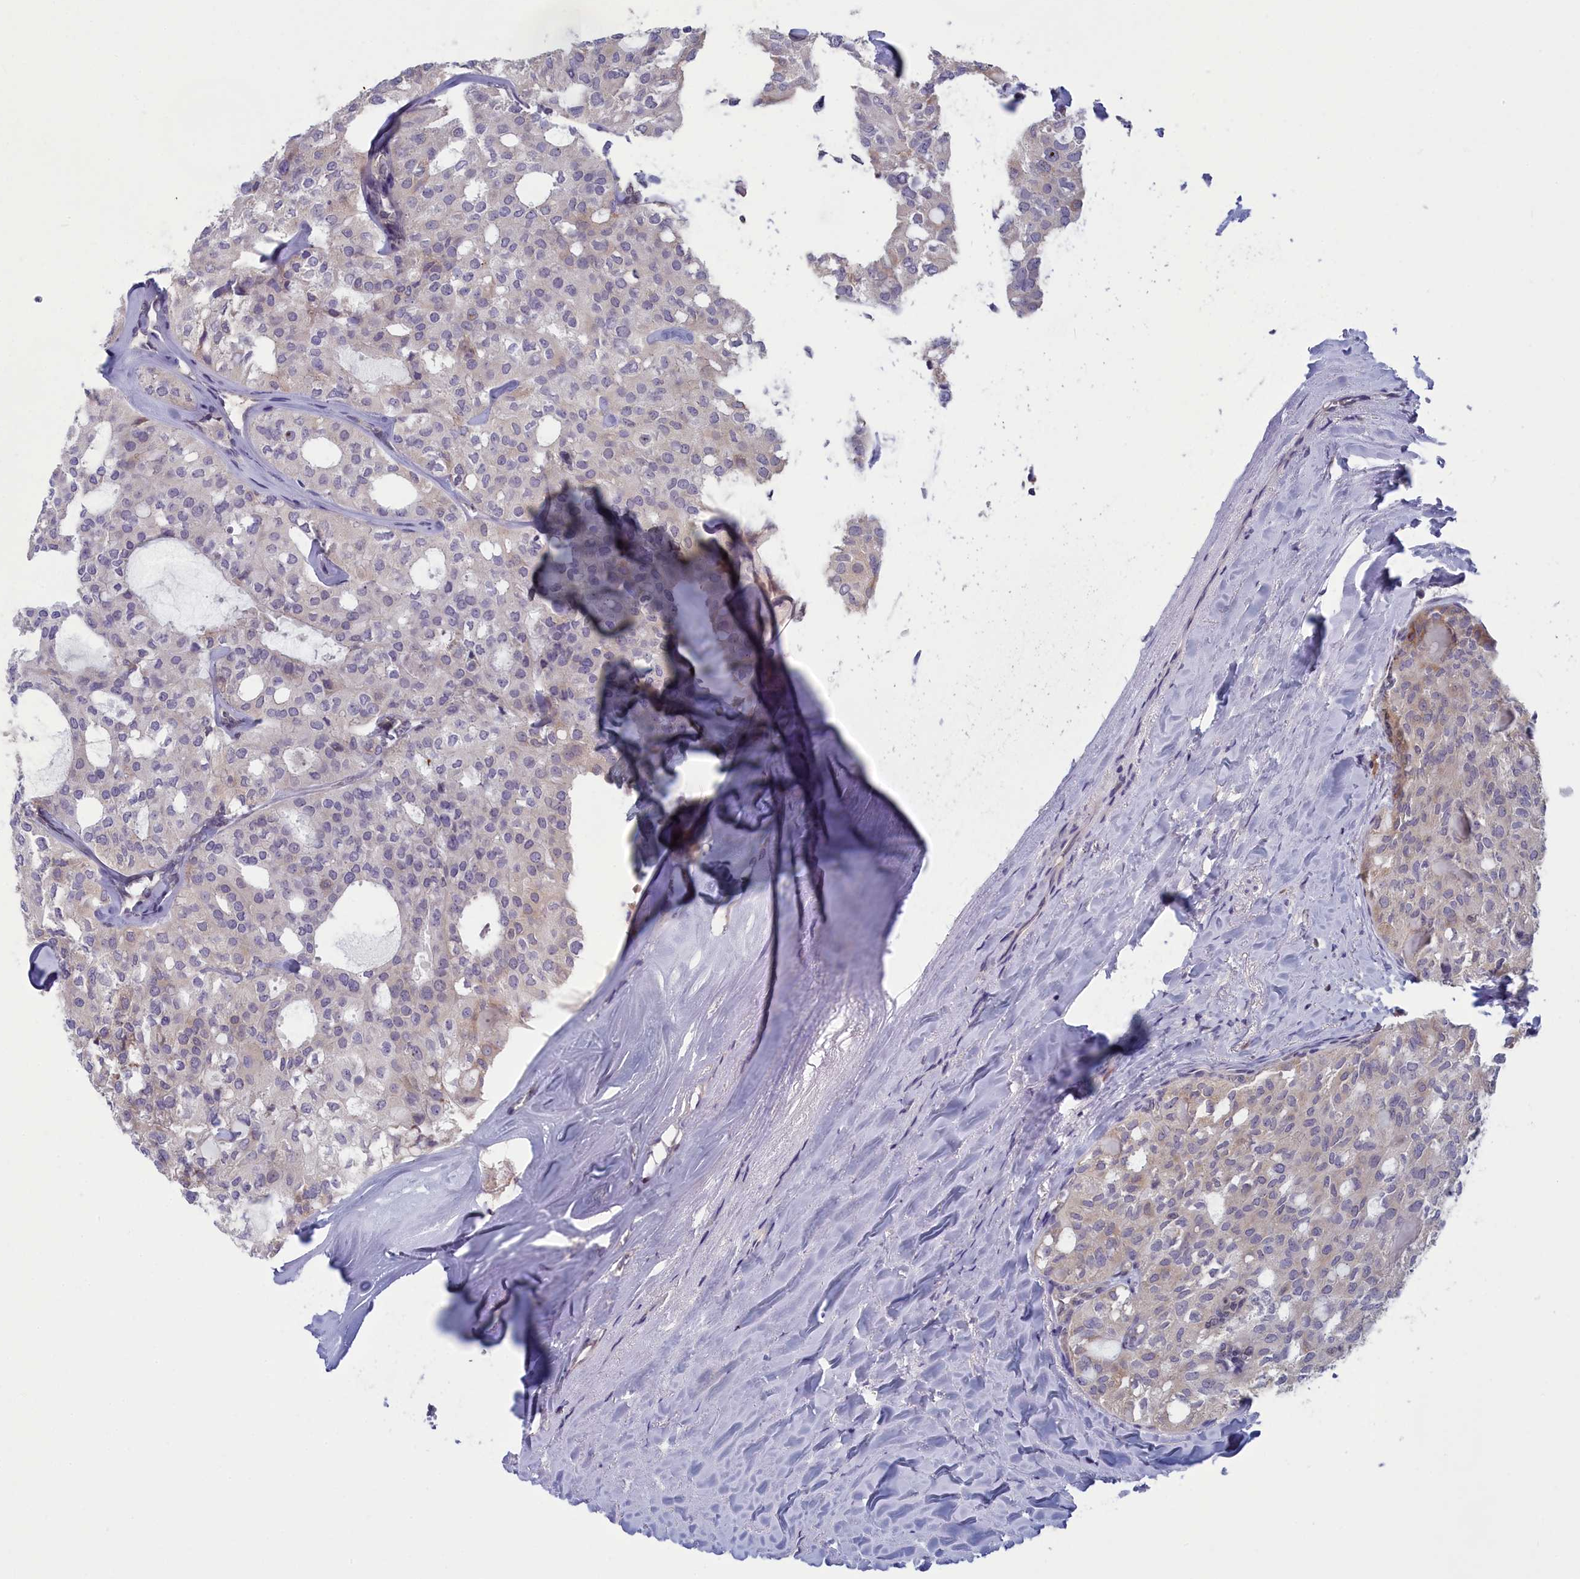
{"staining": {"intensity": "negative", "quantity": "none", "location": "none"}, "tissue": "thyroid cancer", "cell_type": "Tumor cells", "image_type": "cancer", "snomed": [{"axis": "morphology", "description": "Follicular adenoma carcinoma, NOS"}, {"axis": "topography", "description": "Thyroid gland"}], "caption": "Immunohistochemistry photomicrograph of neoplastic tissue: human thyroid cancer (follicular adenoma carcinoma) stained with DAB (3,3'-diaminobenzidine) demonstrates no significant protein staining in tumor cells.", "gene": "MRI1", "patient": {"sex": "male", "age": 75}}